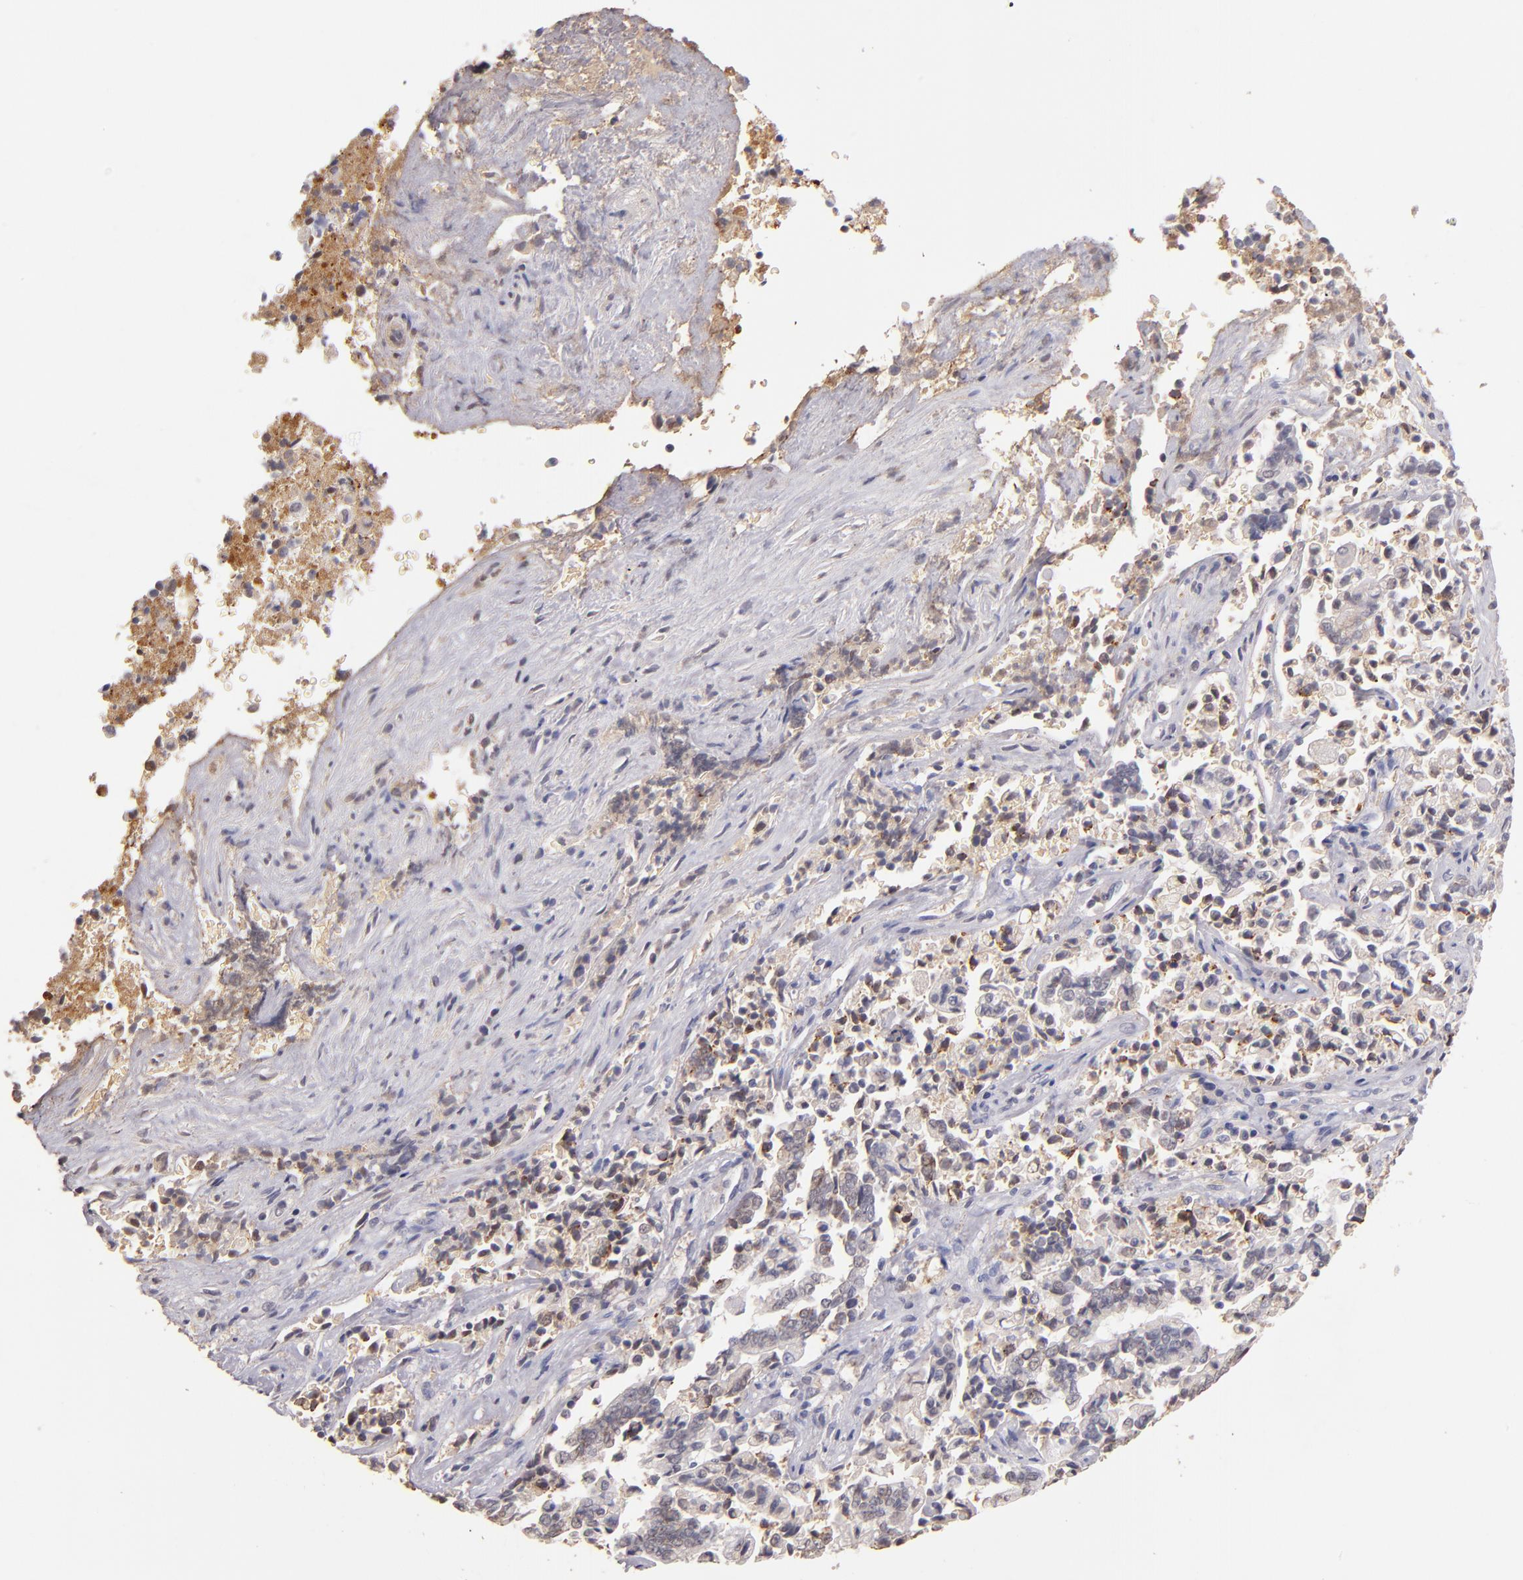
{"staining": {"intensity": "negative", "quantity": "none", "location": "none"}, "tissue": "liver cancer", "cell_type": "Tumor cells", "image_type": "cancer", "snomed": [{"axis": "morphology", "description": "Cholangiocarcinoma"}, {"axis": "topography", "description": "Liver"}], "caption": "This is a image of immunohistochemistry staining of liver cancer, which shows no staining in tumor cells.", "gene": "SERPINC1", "patient": {"sex": "male", "age": 57}}